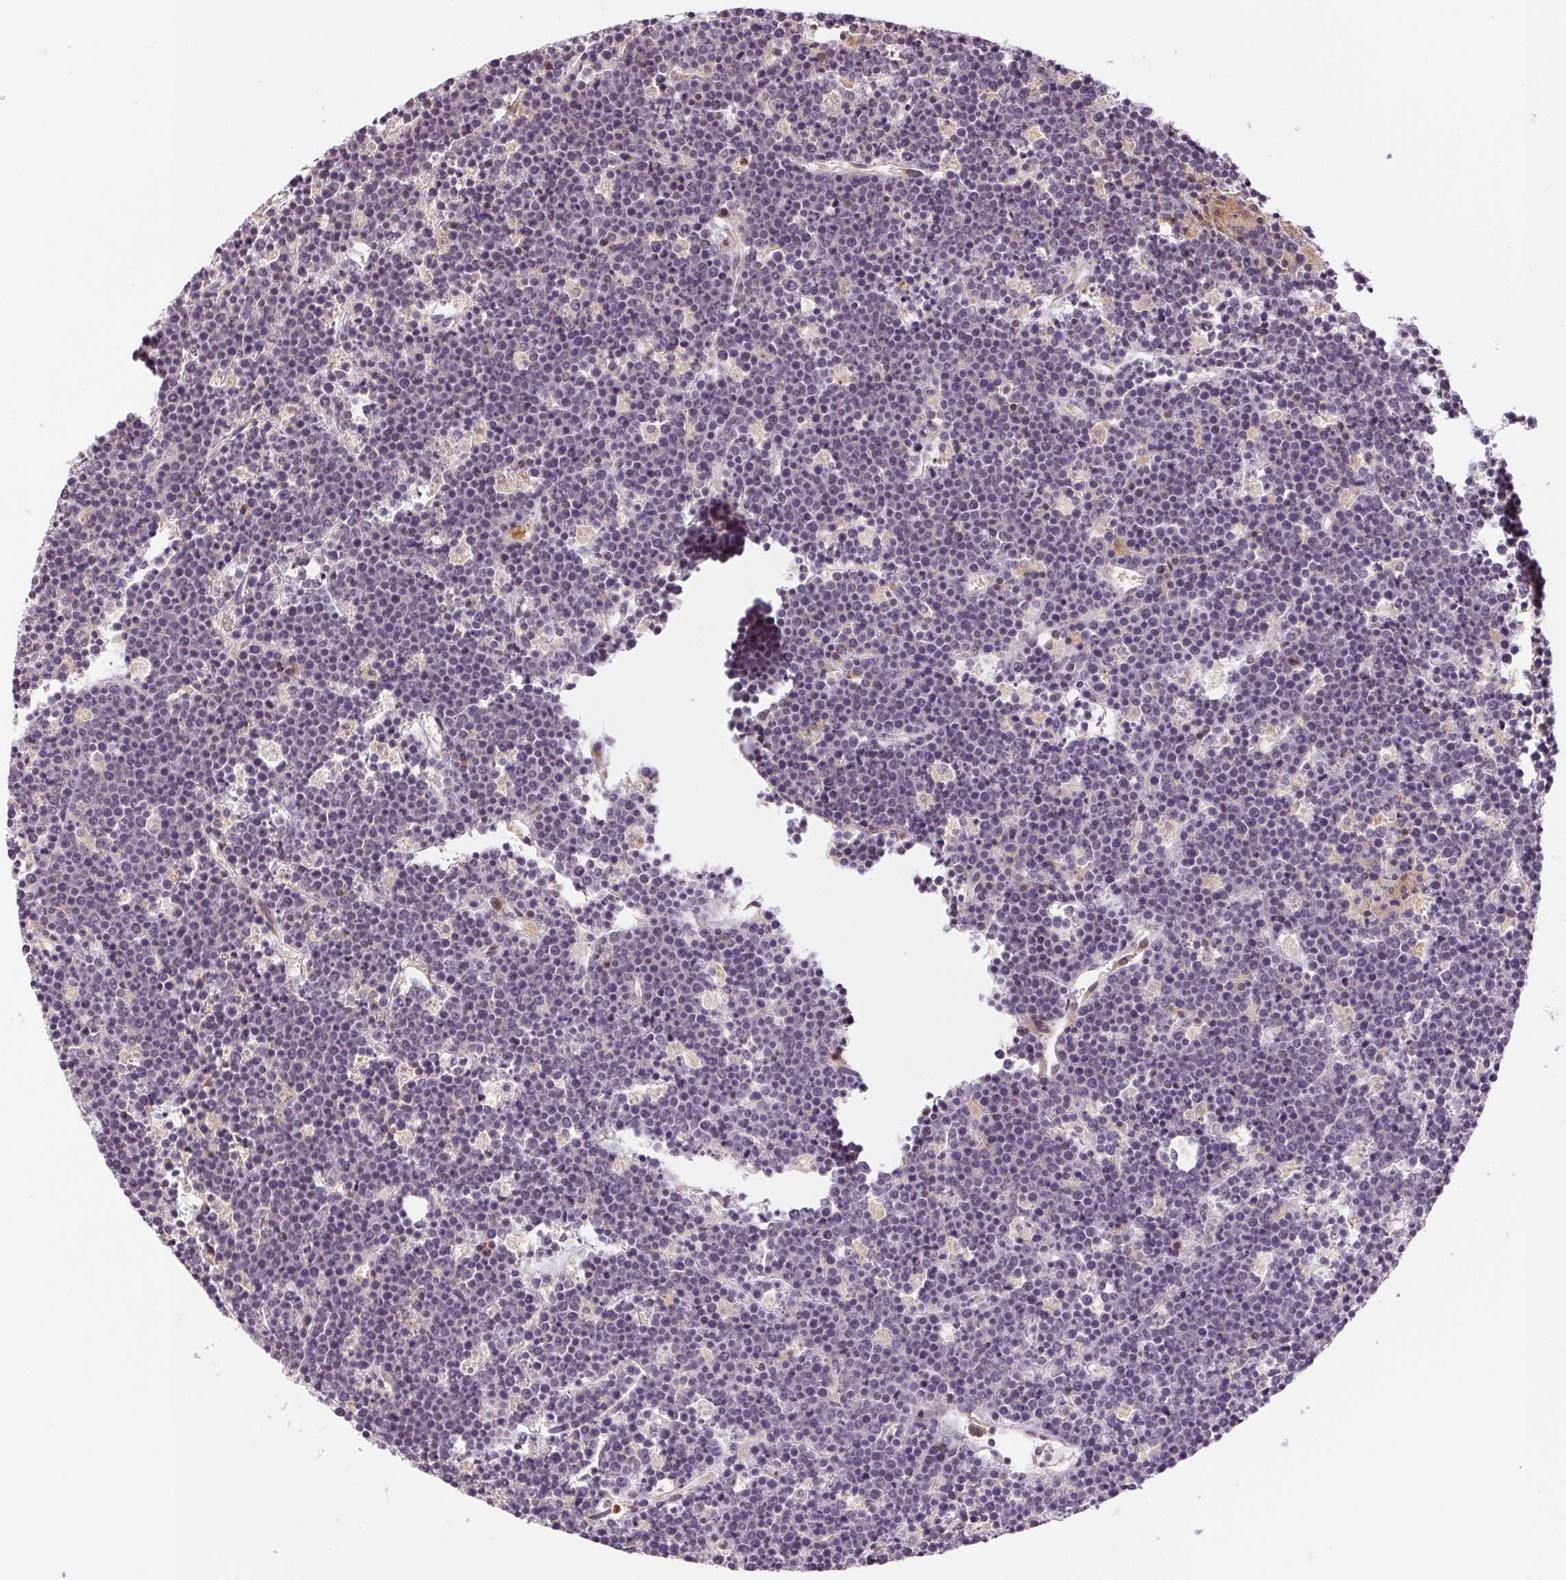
{"staining": {"intensity": "negative", "quantity": "none", "location": "none"}, "tissue": "lymphoma", "cell_type": "Tumor cells", "image_type": "cancer", "snomed": [{"axis": "morphology", "description": "Malignant lymphoma, non-Hodgkin's type, High grade"}, {"axis": "topography", "description": "Ovary"}], "caption": "This is a photomicrograph of IHC staining of lymphoma, which shows no positivity in tumor cells. The staining was performed using DAB (3,3'-diaminobenzidine) to visualize the protein expression in brown, while the nuclei were stained in blue with hematoxylin (Magnification: 20x).", "gene": "GRHL3", "patient": {"sex": "female", "age": 56}}